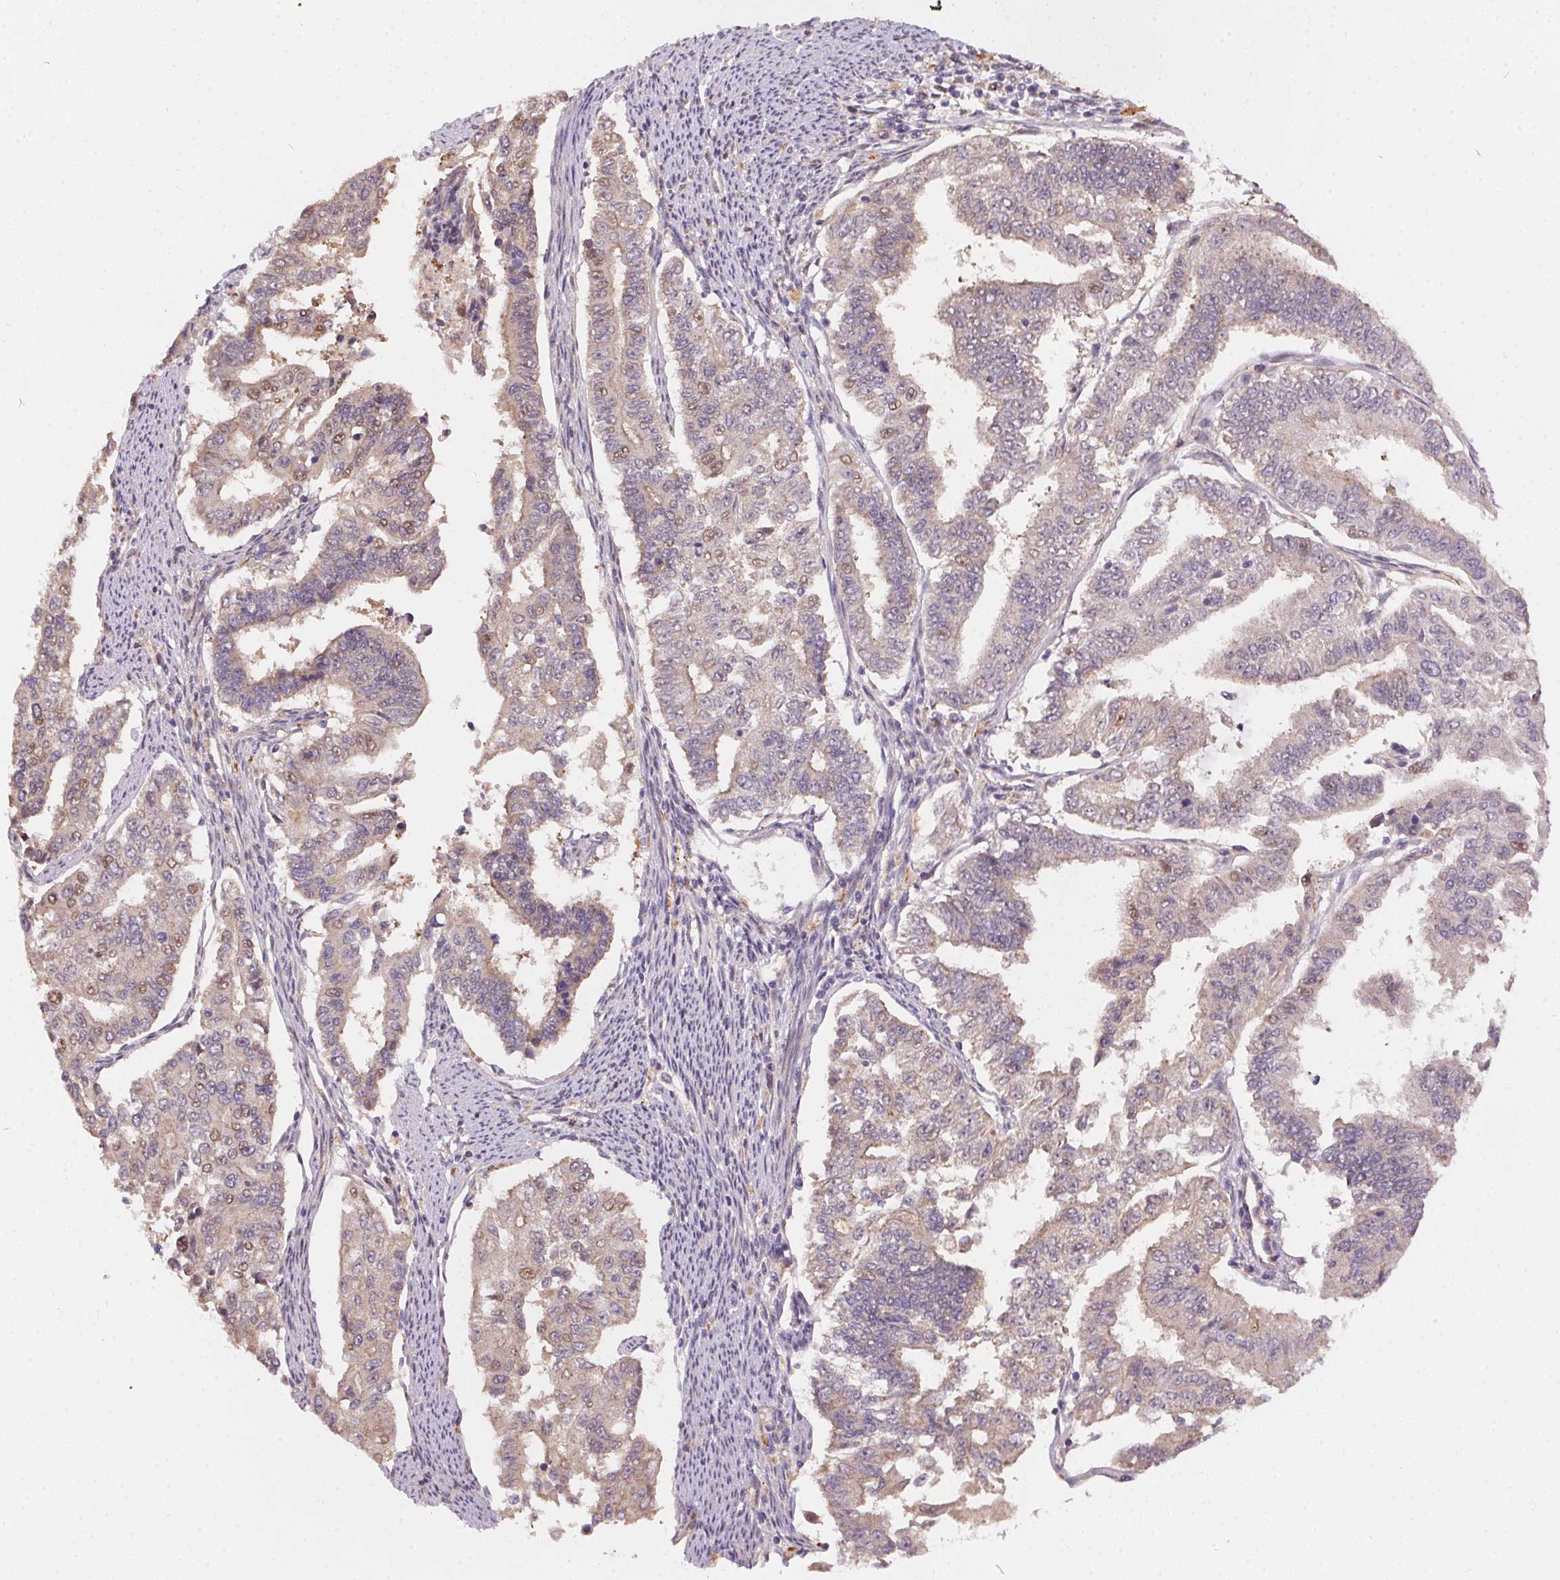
{"staining": {"intensity": "weak", "quantity": "25%-75%", "location": "cytoplasmic/membranous,nuclear"}, "tissue": "endometrial cancer", "cell_type": "Tumor cells", "image_type": "cancer", "snomed": [{"axis": "morphology", "description": "Adenocarcinoma, NOS"}, {"axis": "topography", "description": "Uterus"}], "caption": "DAB immunohistochemical staining of human endometrial cancer (adenocarcinoma) shows weak cytoplasmic/membranous and nuclear protein positivity in about 25%-75% of tumor cells. Immunohistochemistry (ihc) stains the protein in brown and the nuclei are stained blue.", "gene": "NUDT16", "patient": {"sex": "female", "age": 59}}